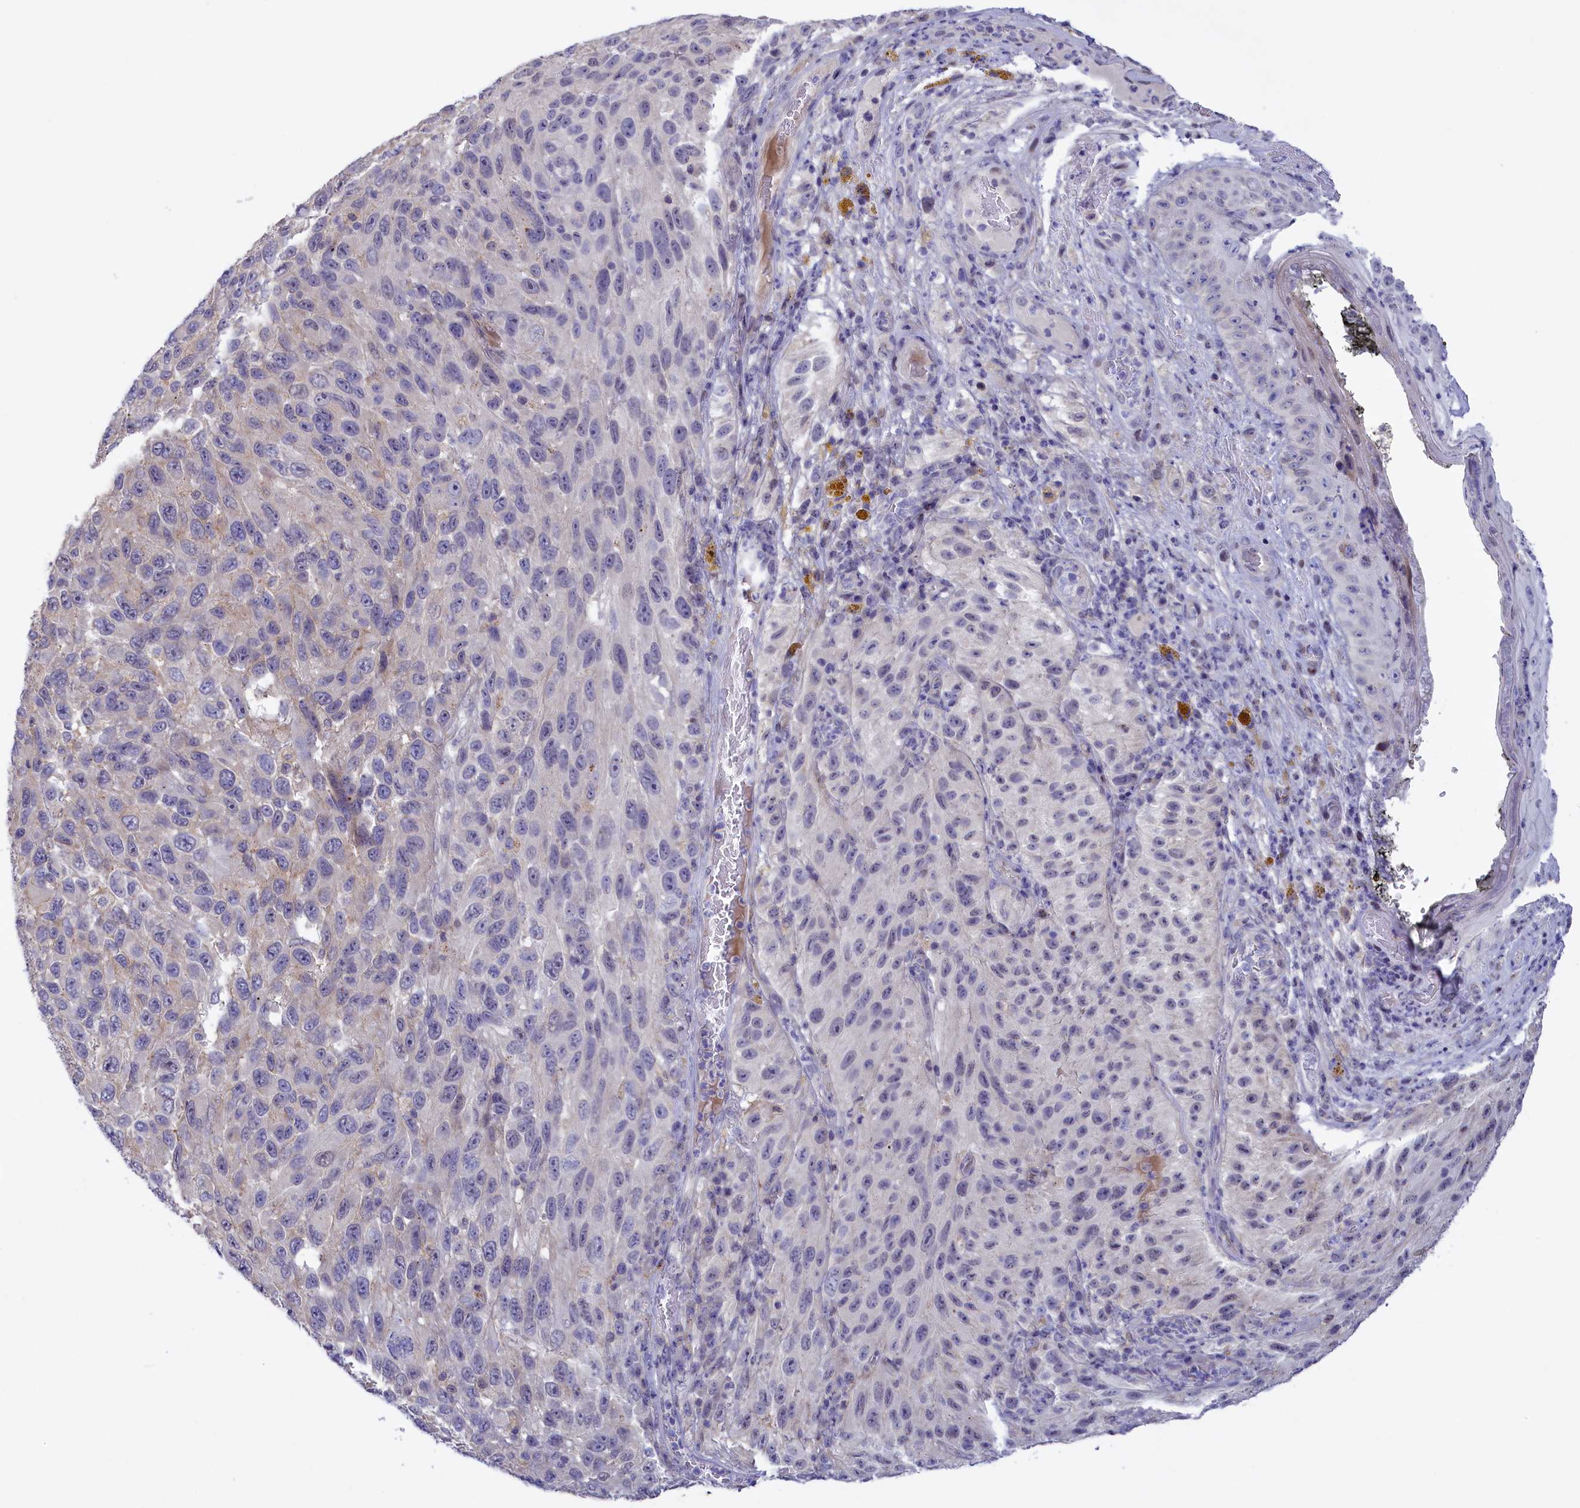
{"staining": {"intensity": "negative", "quantity": "none", "location": "none"}, "tissue": "melanoma", "cell_type": "Tumor cells", "image_type": "cancer", "snomed": [{"axis": "morphology", "description": "Malignant melanoma, NOS"}, {"axis": "topography", "description": "Skin"}], "caption": "Tumor cells show no significant protein positivity in malignant melanoma.", "gene": "HYKK", "patient": {"sex": "female", "age": 96}}